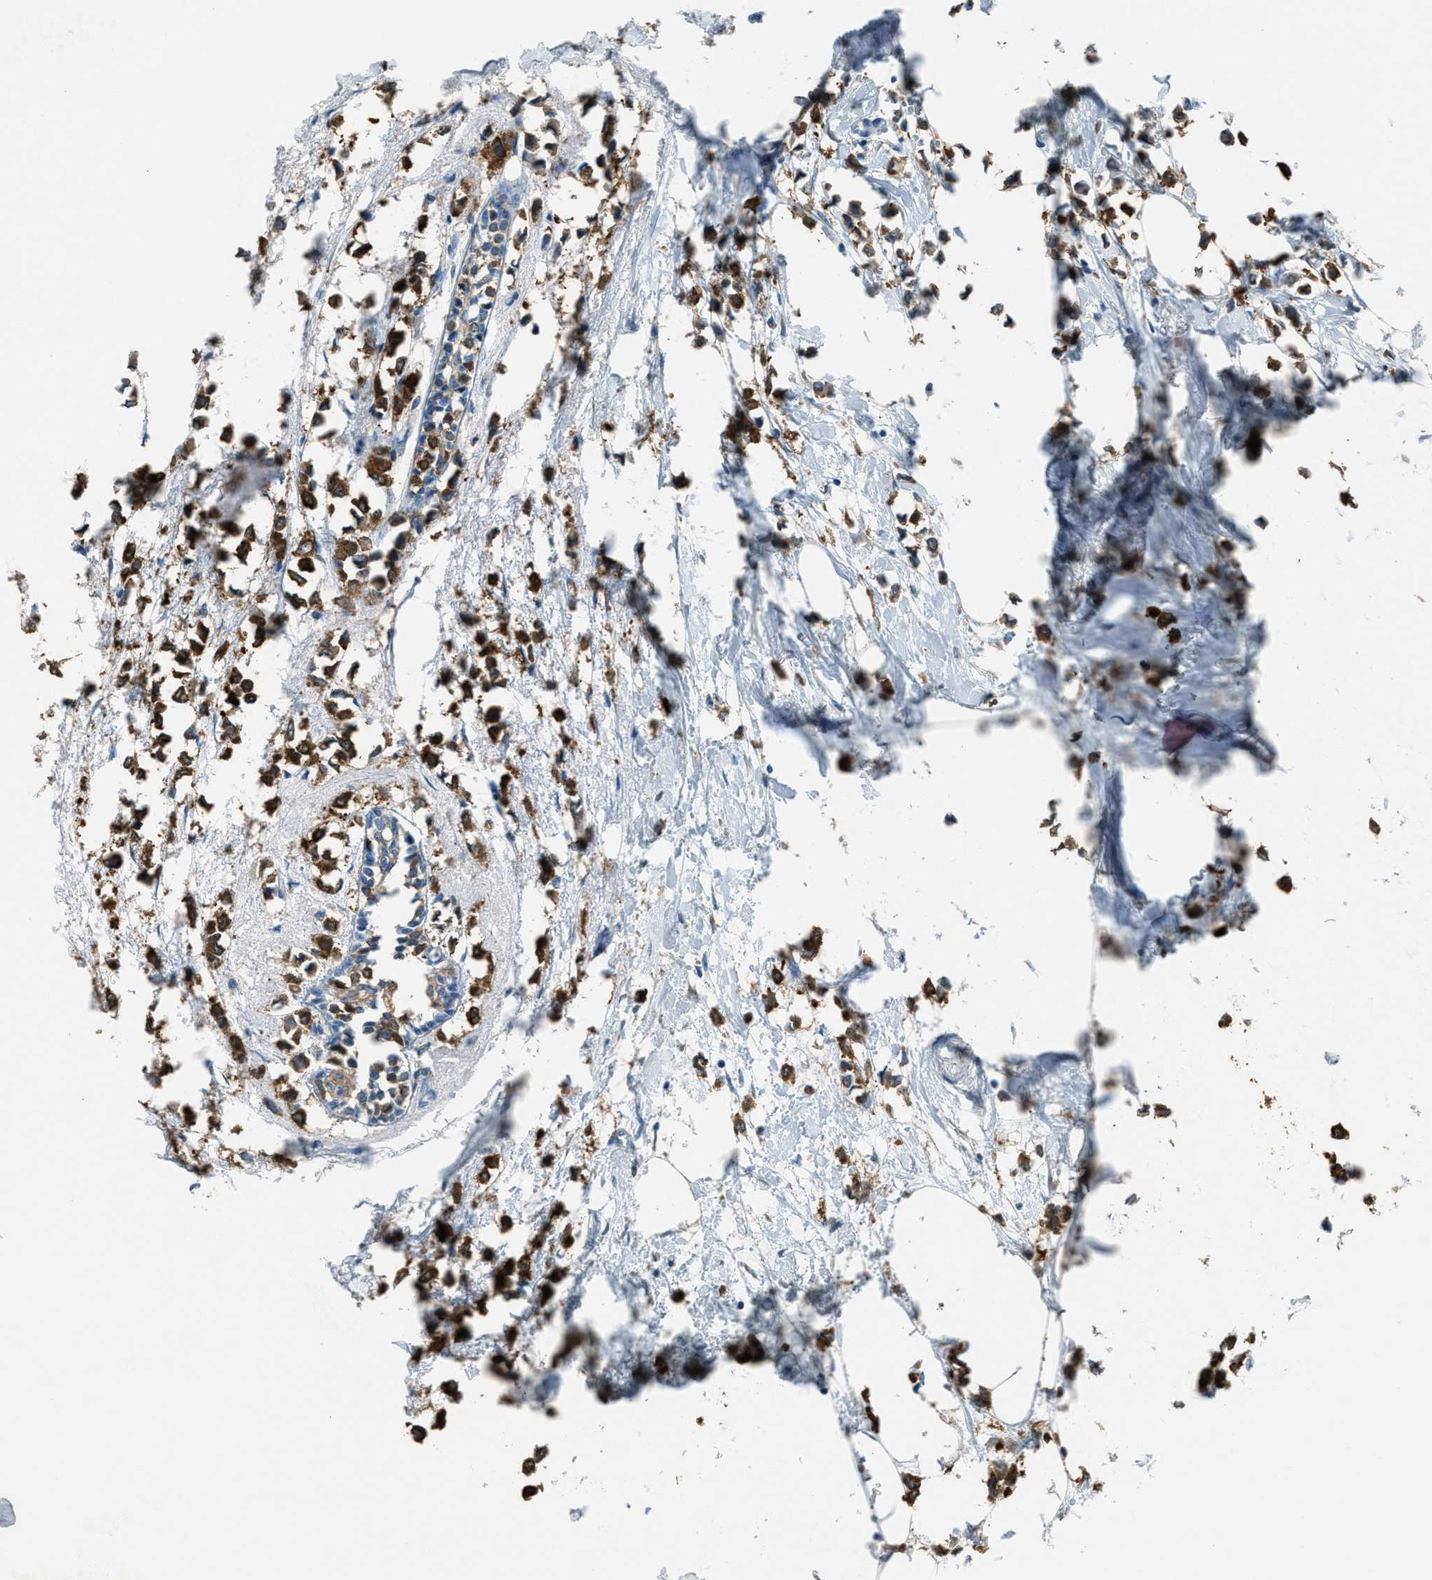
{"staining": {"intensity": "strong", "quantity": ">75%", "location": "cytoplasmic/membranous"}, "tissue": "breast cancer", "cell_type": "Tumor cells", "image_type": "cancer", "snomed": [{"axis": "morphology", "description": "Lobular carcinoma"}, {"axis": "topography", "description": "Breast"}], "caption": "Human breast lobular carcinoma stained with a brown dye demonstrates strong cytoplasmic/membranous positive positivity in about >75% of tumor cells.", "gene": "MATCAP2", "patient": {"sex": "female", "age": 51}}